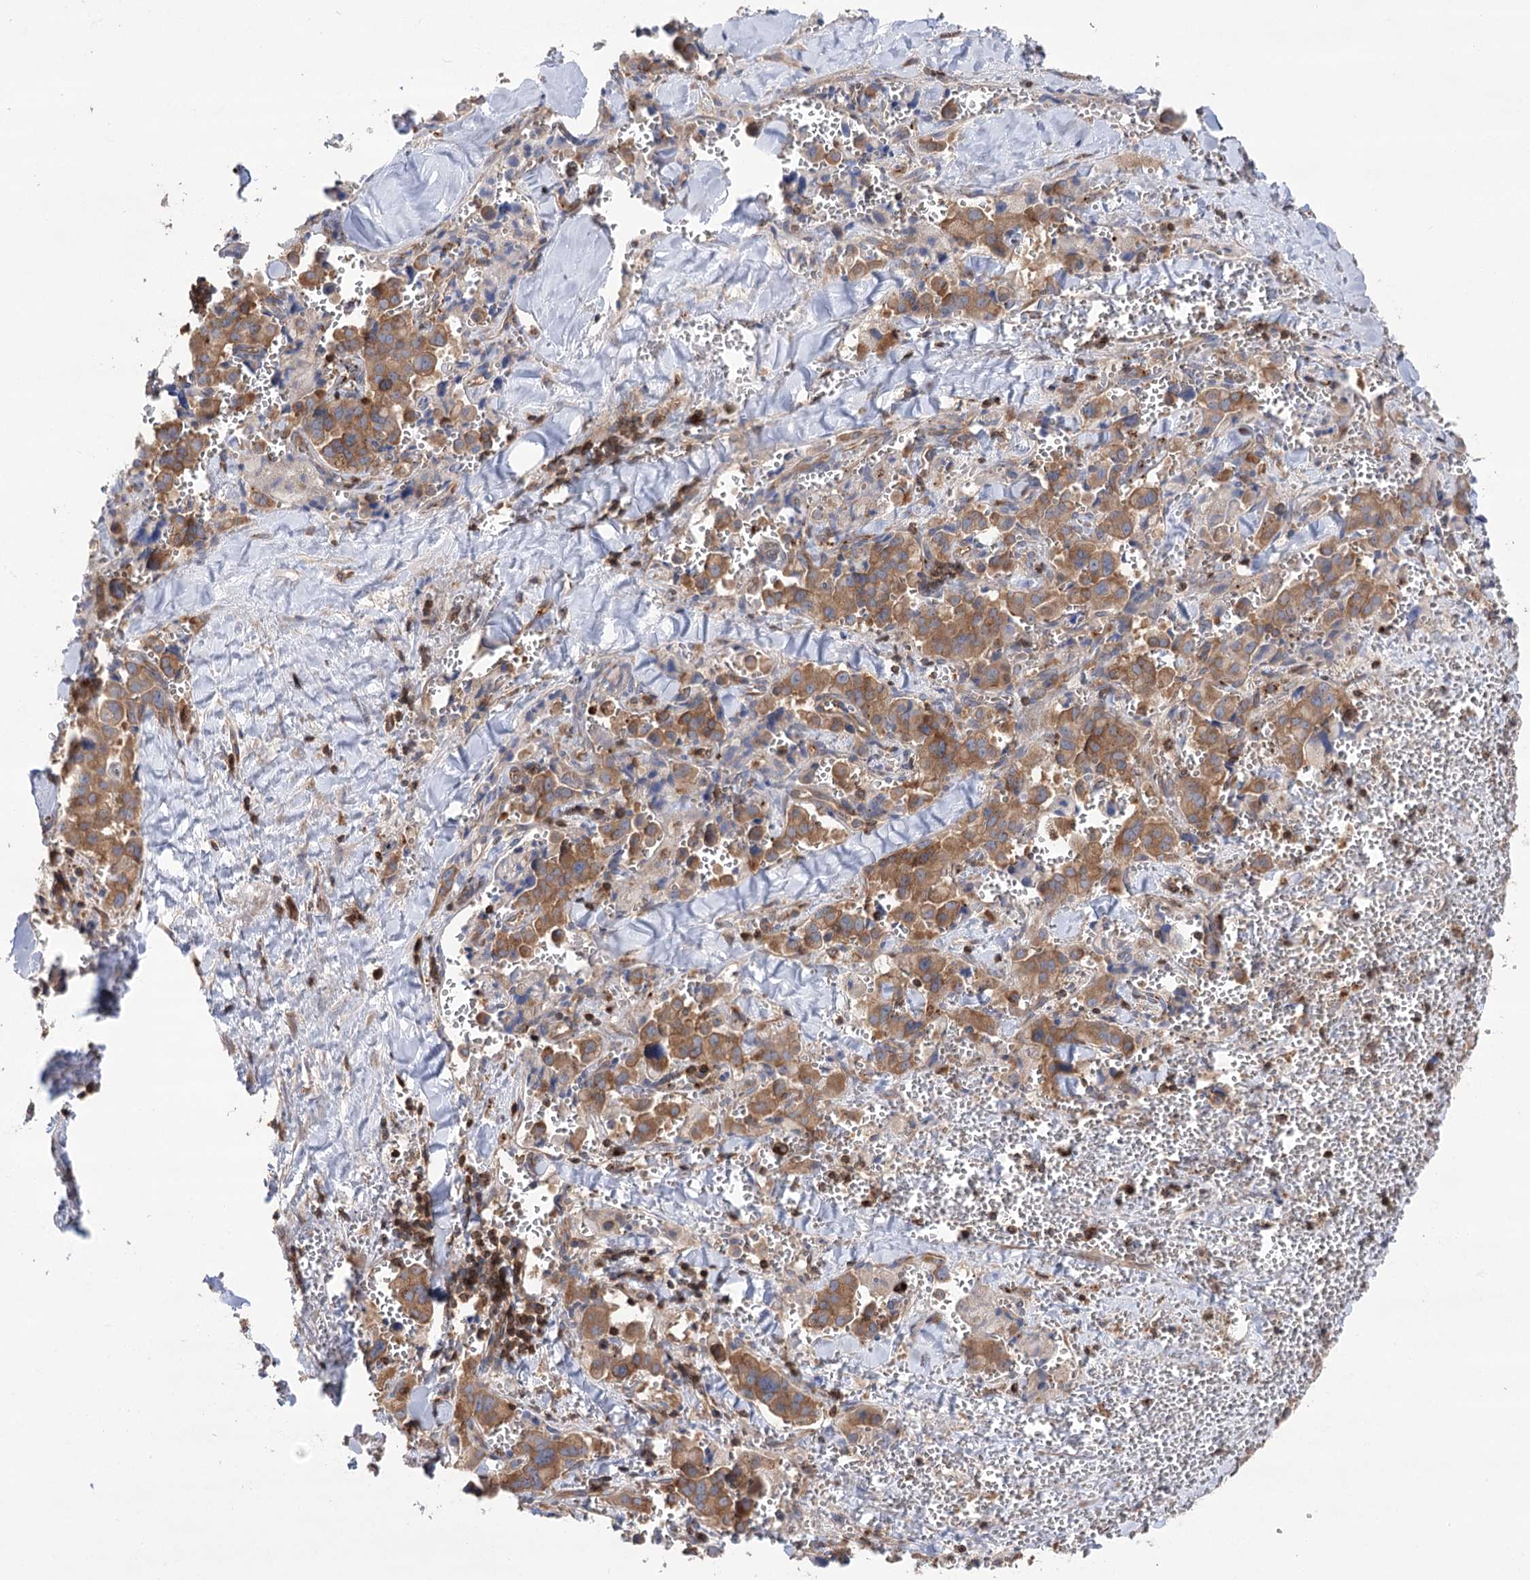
{"staining": {"intensity": "moderate", "quantity": ">75%", "location": "cytoplasmic/membranous"}, "tissue": "pancreatic cancer", "cell_type": "Tumor cells", "image_type": "cancer", "snomed": [{"axis": "morphology", "description": "Adenocarcinoma, NOS"}, {"axis": "topography", "description": "Pancreas"}], "caption": "The image shows staining of pancreatic cancer (adenocarcinoma), revealing moderate cytoplasmic/membranous protein expression (brown color) within tumor cells. The staining was performed using DAB (3,3'-diaminobenzidine) to visualize the protein expression in brown, while the nuclei were stained in blue with hematoxylin (Magnification: 20x).", "gene": "VPS37B", "patient": {"sex": "male", "age": 65}}